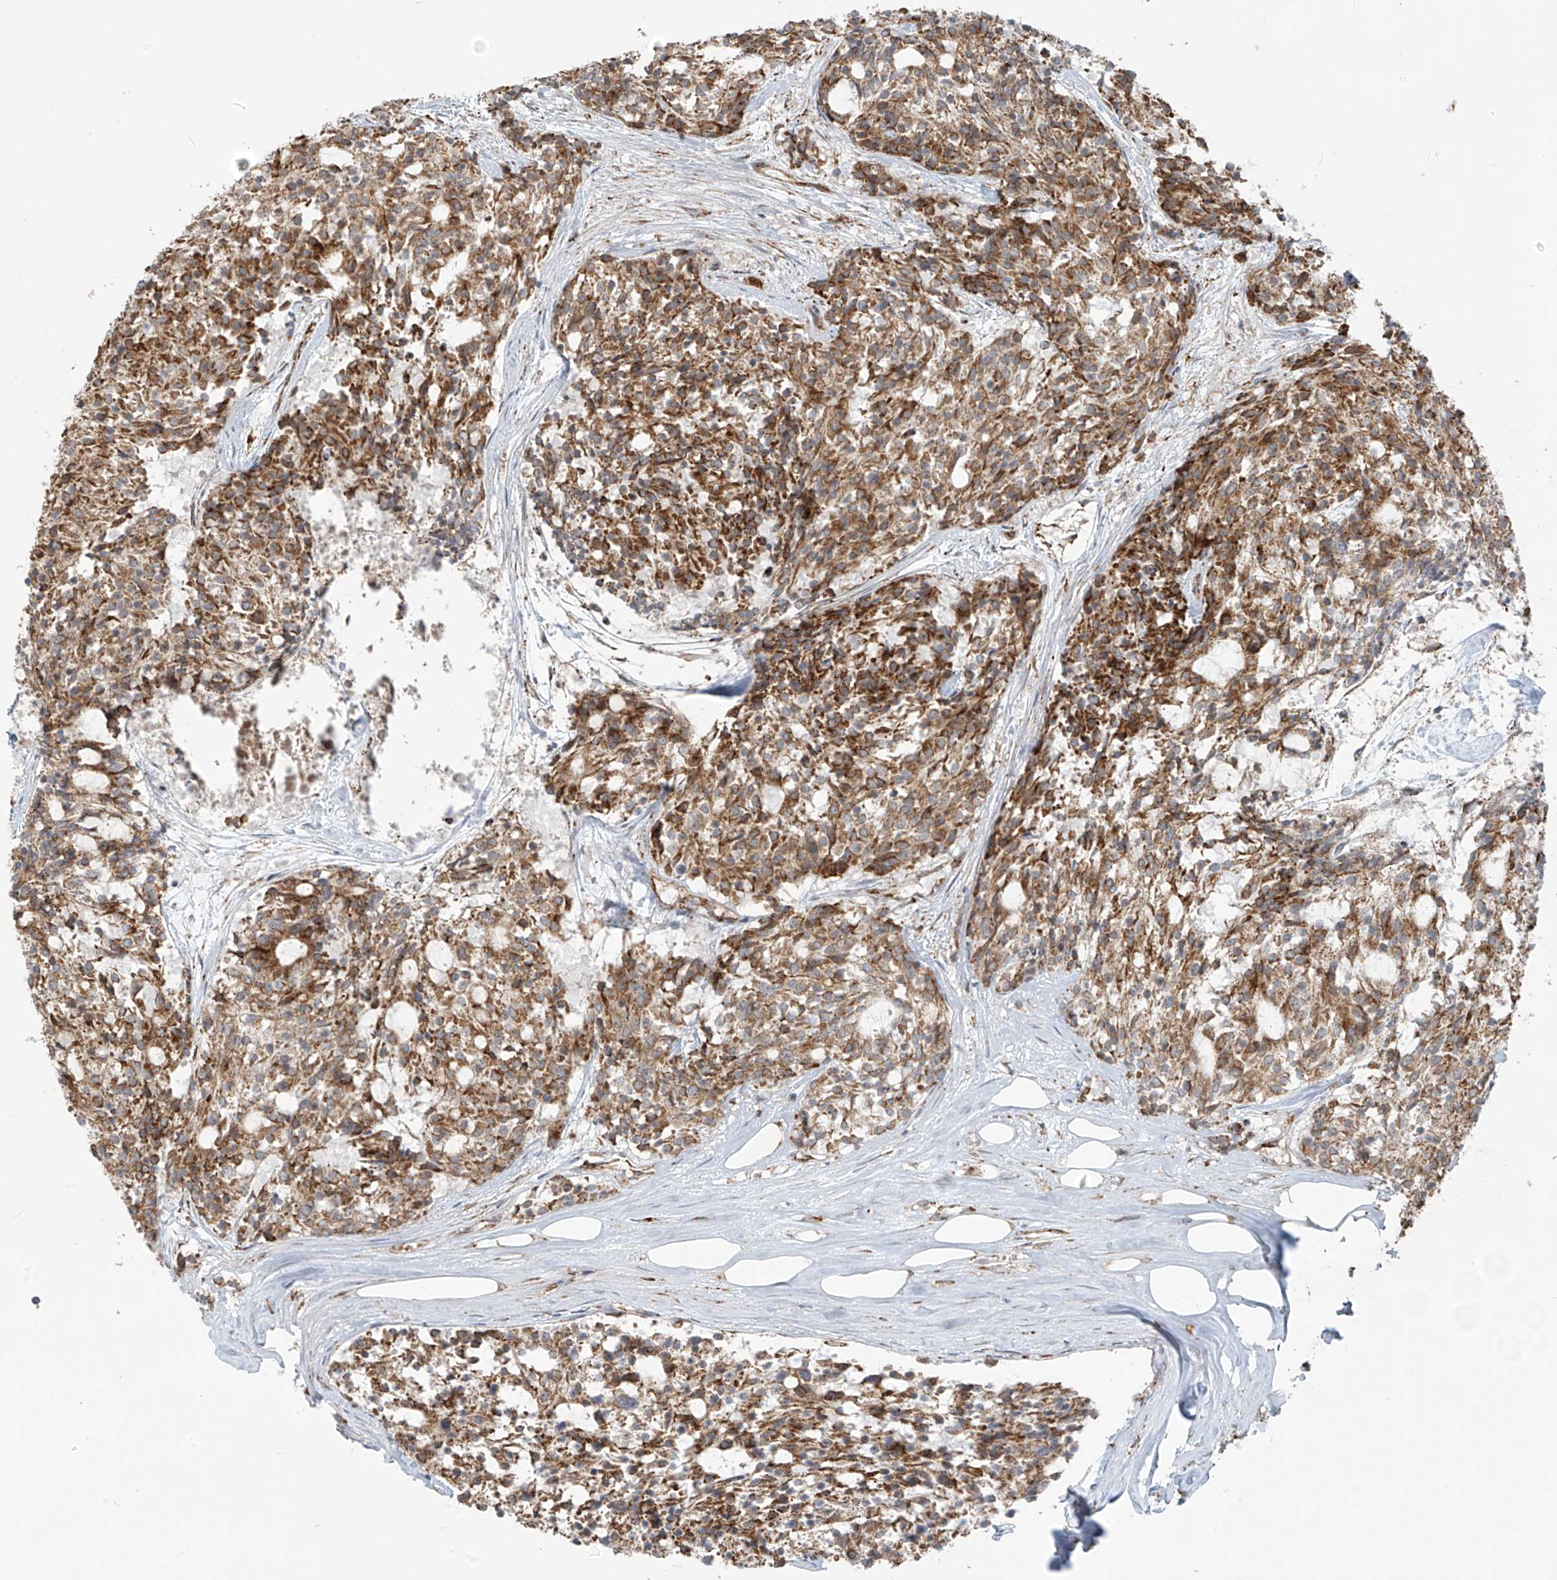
{"staining": {"intensity": "moderate", "quantity": ">75%", "location": "cytoplasmic/membranous"}, "tissue": "carcinoid", "cell_type": "Tumor cells", "image_type": "cancer", "snomed": [{"axis": "morphology", "description": "Carcinoid, malignant, NOS"}, {"axis": "topography", "description": "Pancreas"}], "caption": "Moderate cytoplasmic/membranous protein positivity is identified in approximately >75% of tumor cells in carcinoid (malignant).", "gene": "KATNIP", "patient": {"sex": "female", "age": 54}}